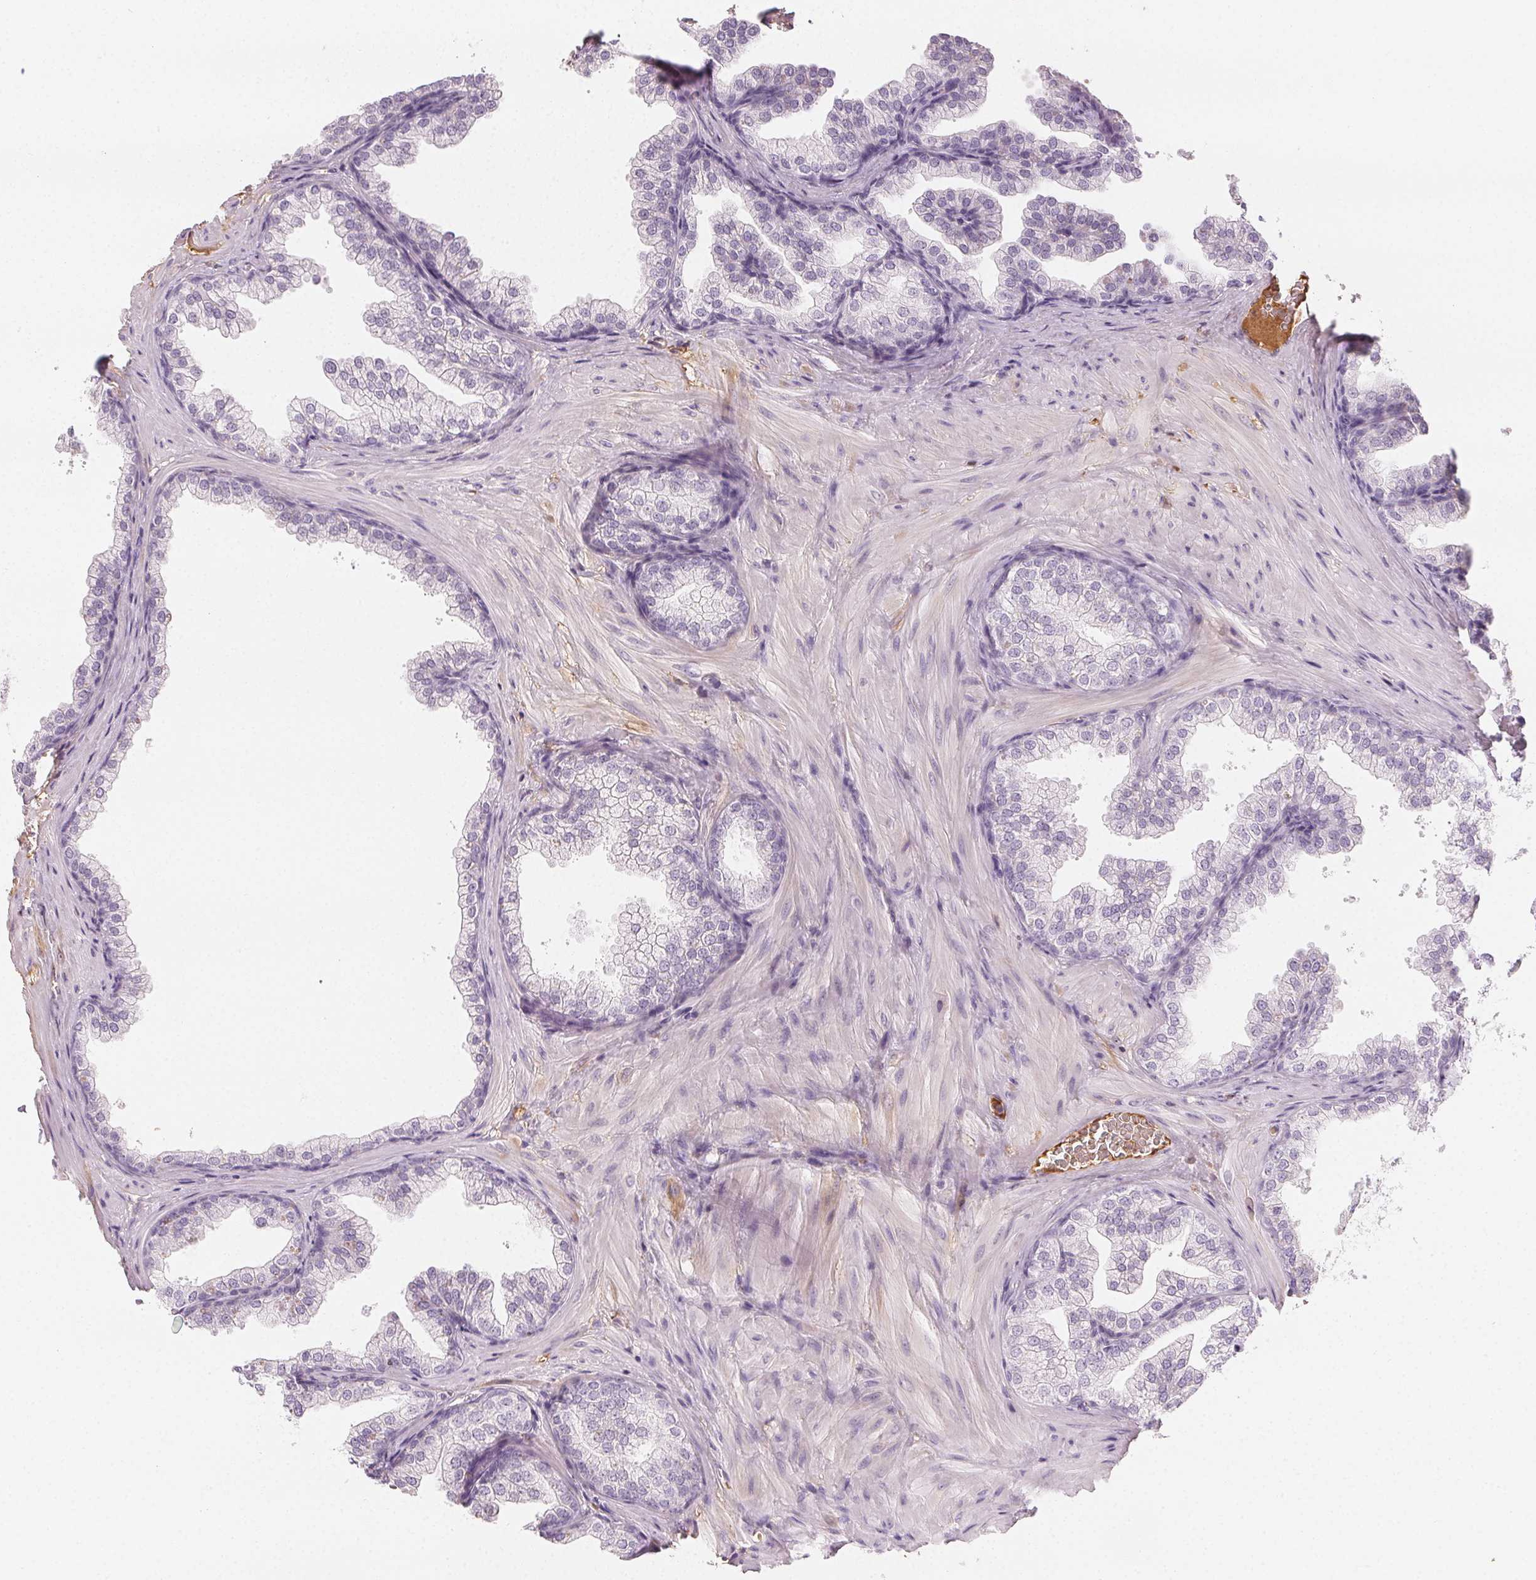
{"staining": {"intensity": "negative", "quantity": "none", "location": "none"}, "tissue": "prostate", "cell_type": "Glandular cells", "image_type": "normal", "snomed": [{"axis": "morphology", "description": "Normal tissue, NOS"}, {"axis": "topography", "description": "Prostate"}], "caption": "Prostate was stained to show a protein in brown. There is no significant positivity in glandular cells.", "gene": "AFM", "patient": {"sex": "male", "age": 37}}